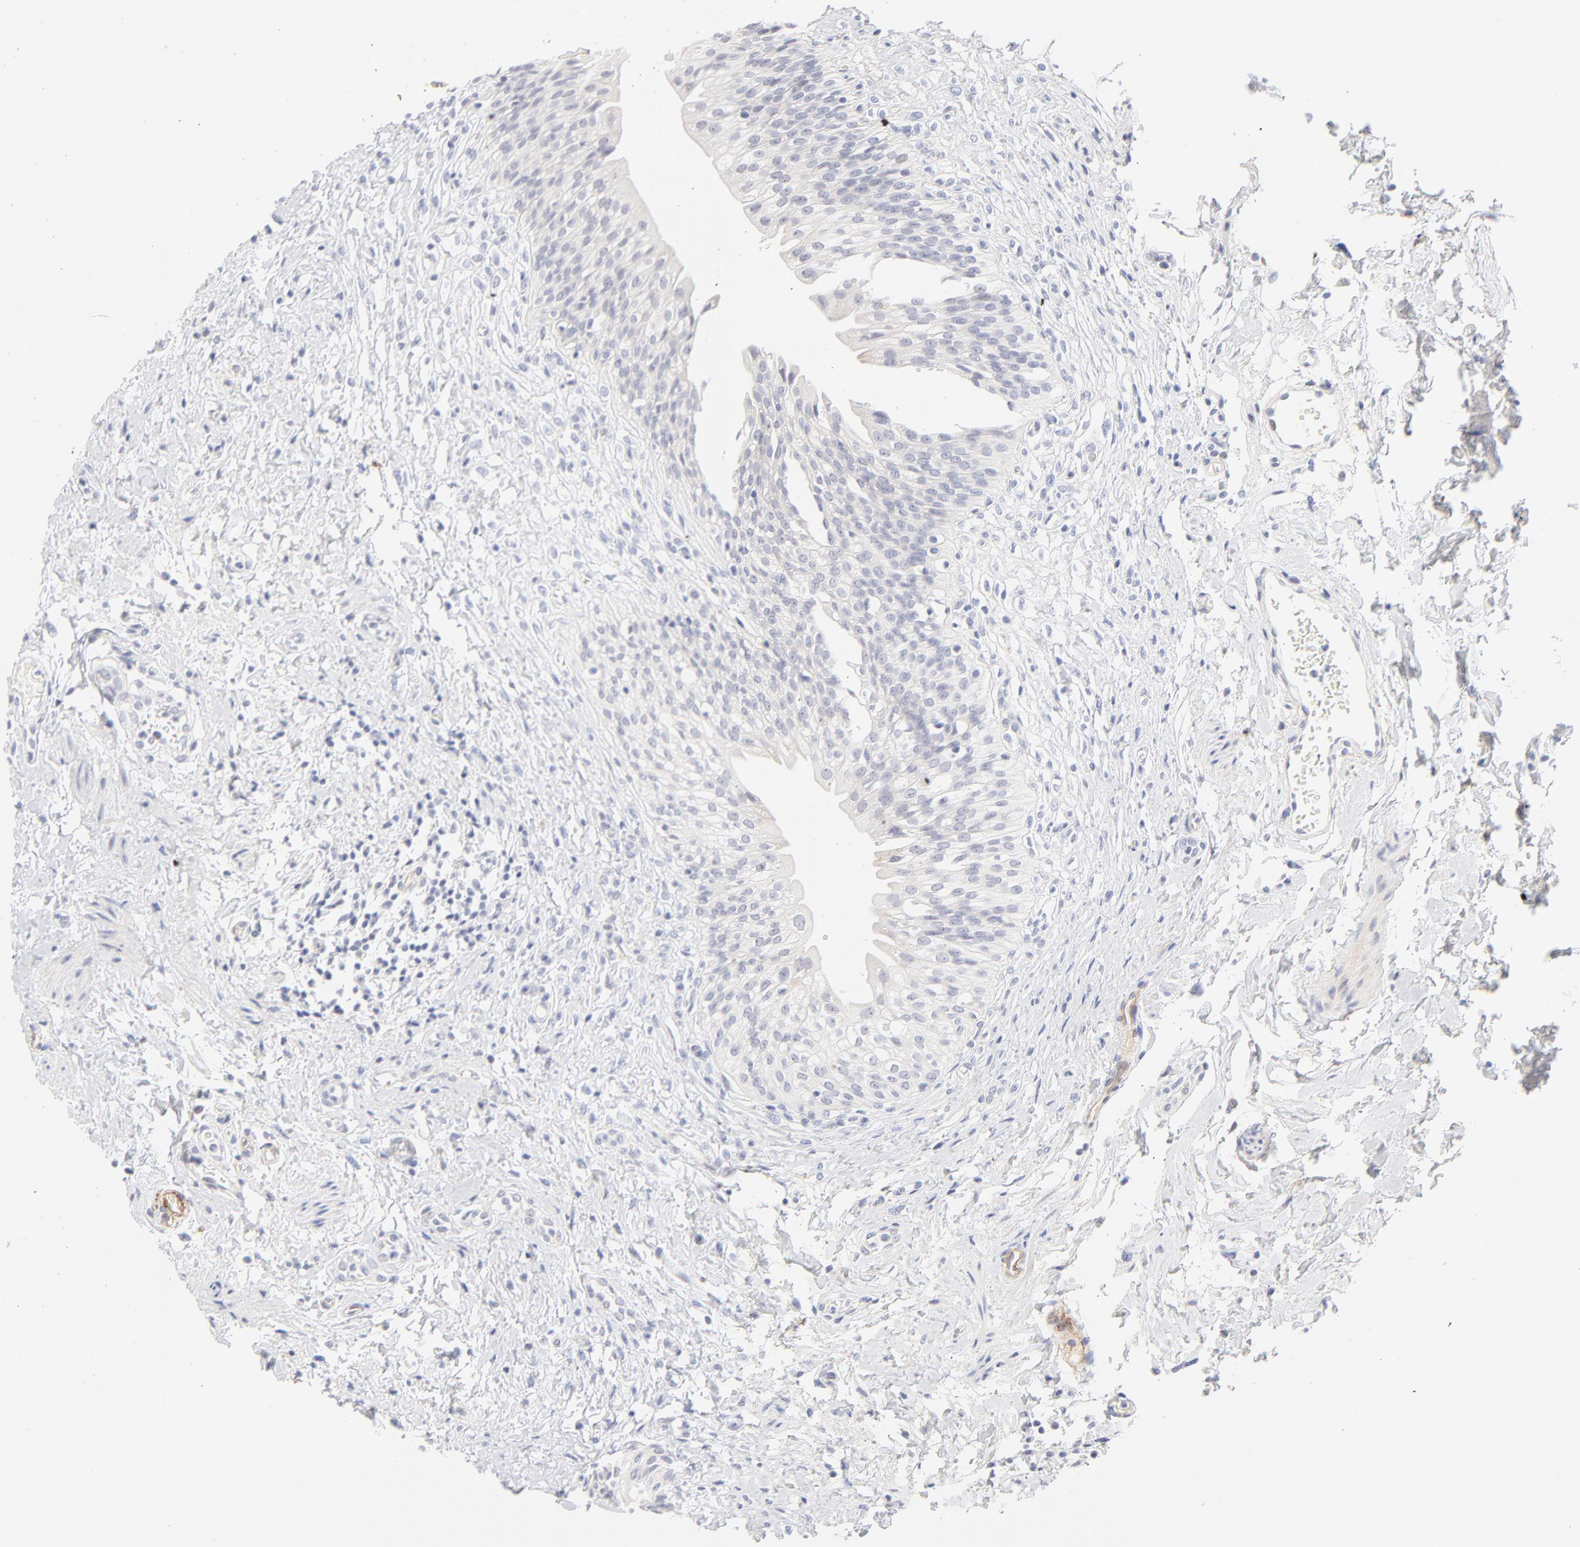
{"staining": {"intensity": "negative", "quantity": "none", "location": "none"}, "tissue": "urinary bladder", "cell_type": "Urothelial cells", "image_type": "normal", "snomed": [{"axis": "morphology", "description": "Normal tissue, NOS"}, {"axis": "topography", "description": "Urinary bladder"}], "caption": "This is an IHC photomicrograph of normal human urinary bladder. There is no expression in urothelial cells.", "gene": "NPNT", "patient": {"sex": "female", "age": 80}}